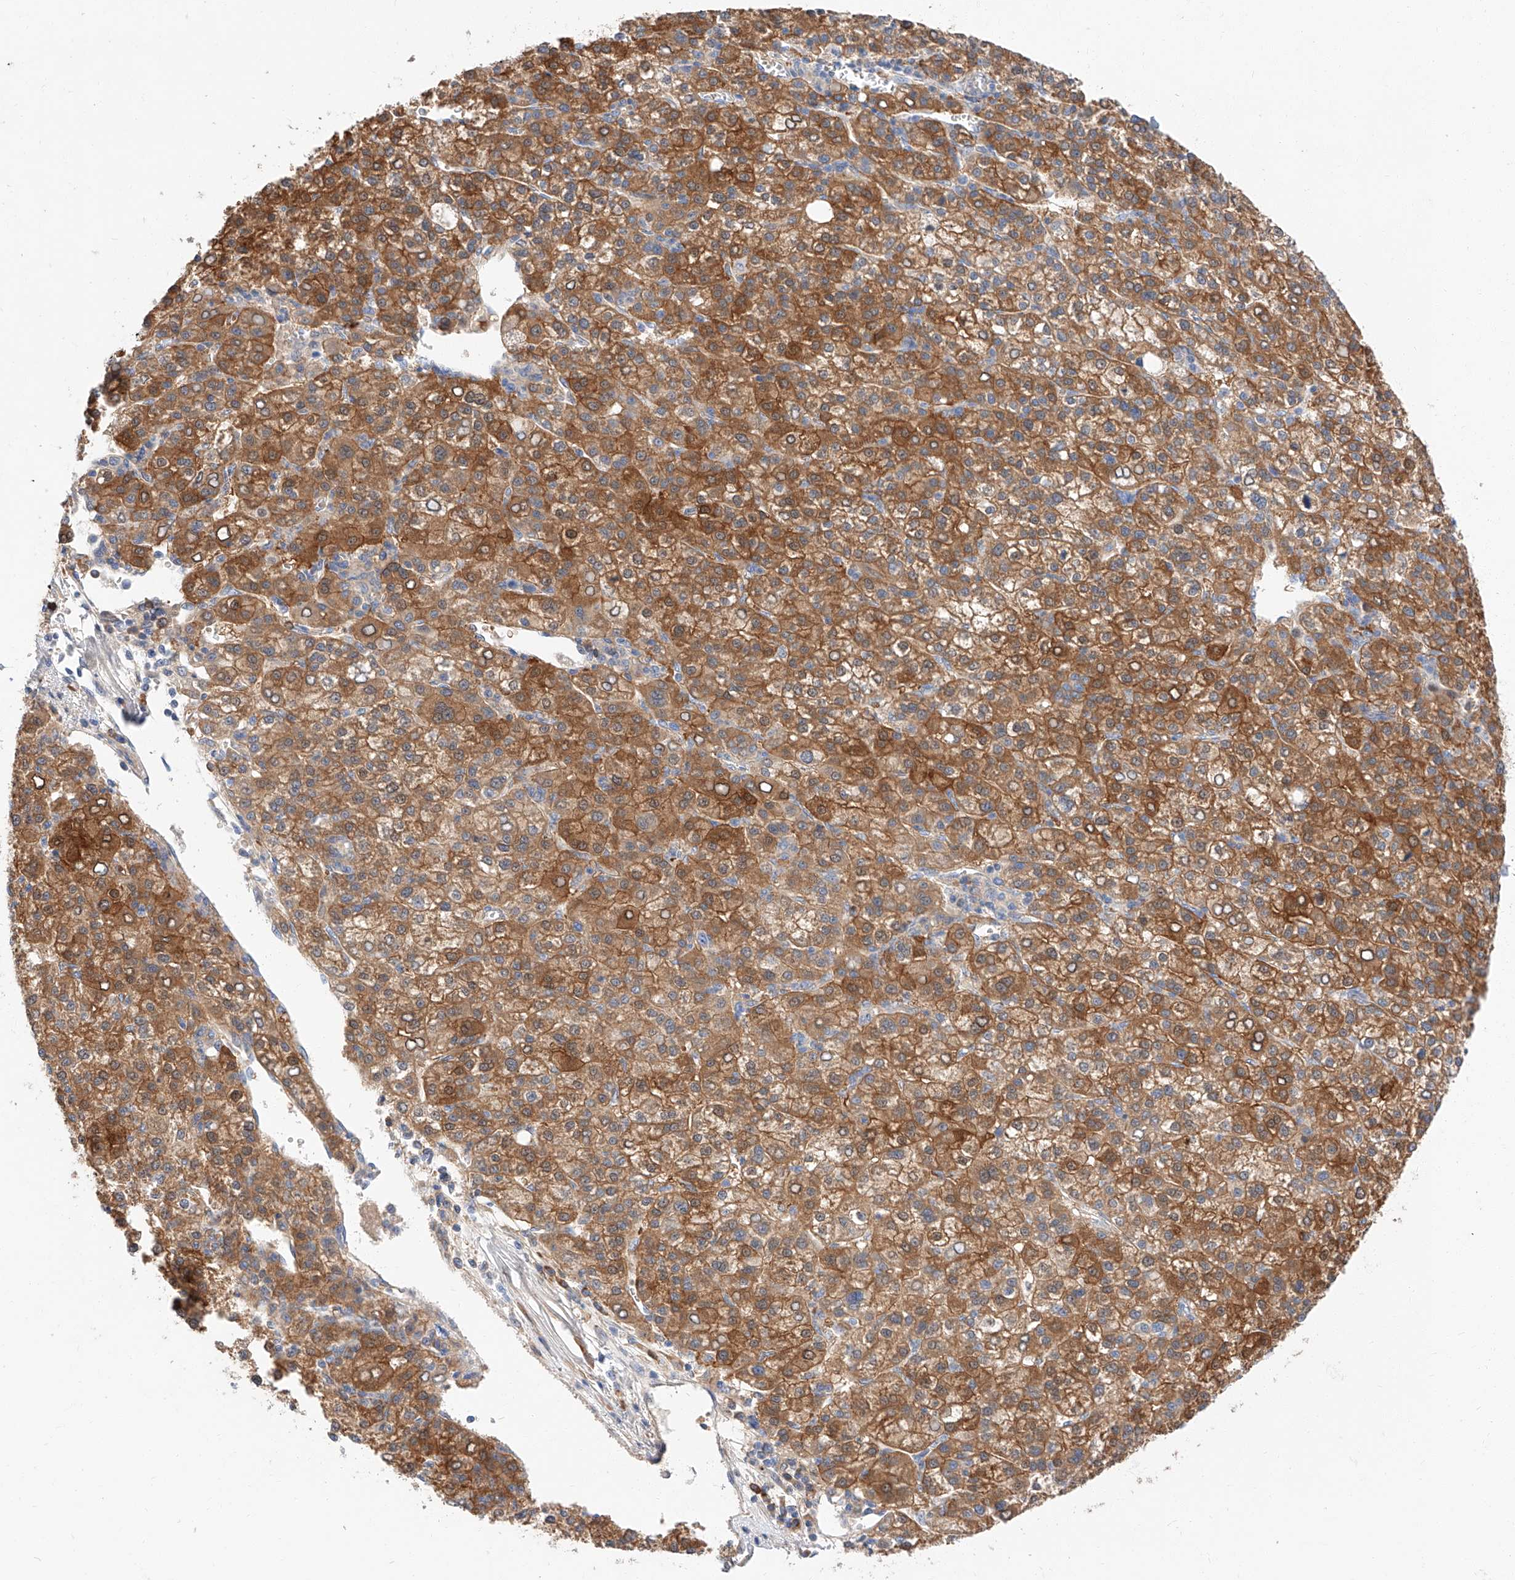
{"staining": {"intensity": "moderate", "quantity": ">75%", "location": "cytoplasmic/membranous"}, "tissue": "liver cancer", "cell_type": "Tumor cells", "image_type": "cancer", "snomed": [{"axis": "morphology", "description": "Carcinoma, Hepatocellular, NOS"}, {"axis": "topography", "description": "Liver"}], "caption": "IHC histopathology image of human liver cancer stained for a protein (brown), which shows medium levels of moderate cytoplasmic/membranous staining in about >75% of tumor cells.", "gene": "GLMN", "patient": {"sex": "female", "age": 58}}